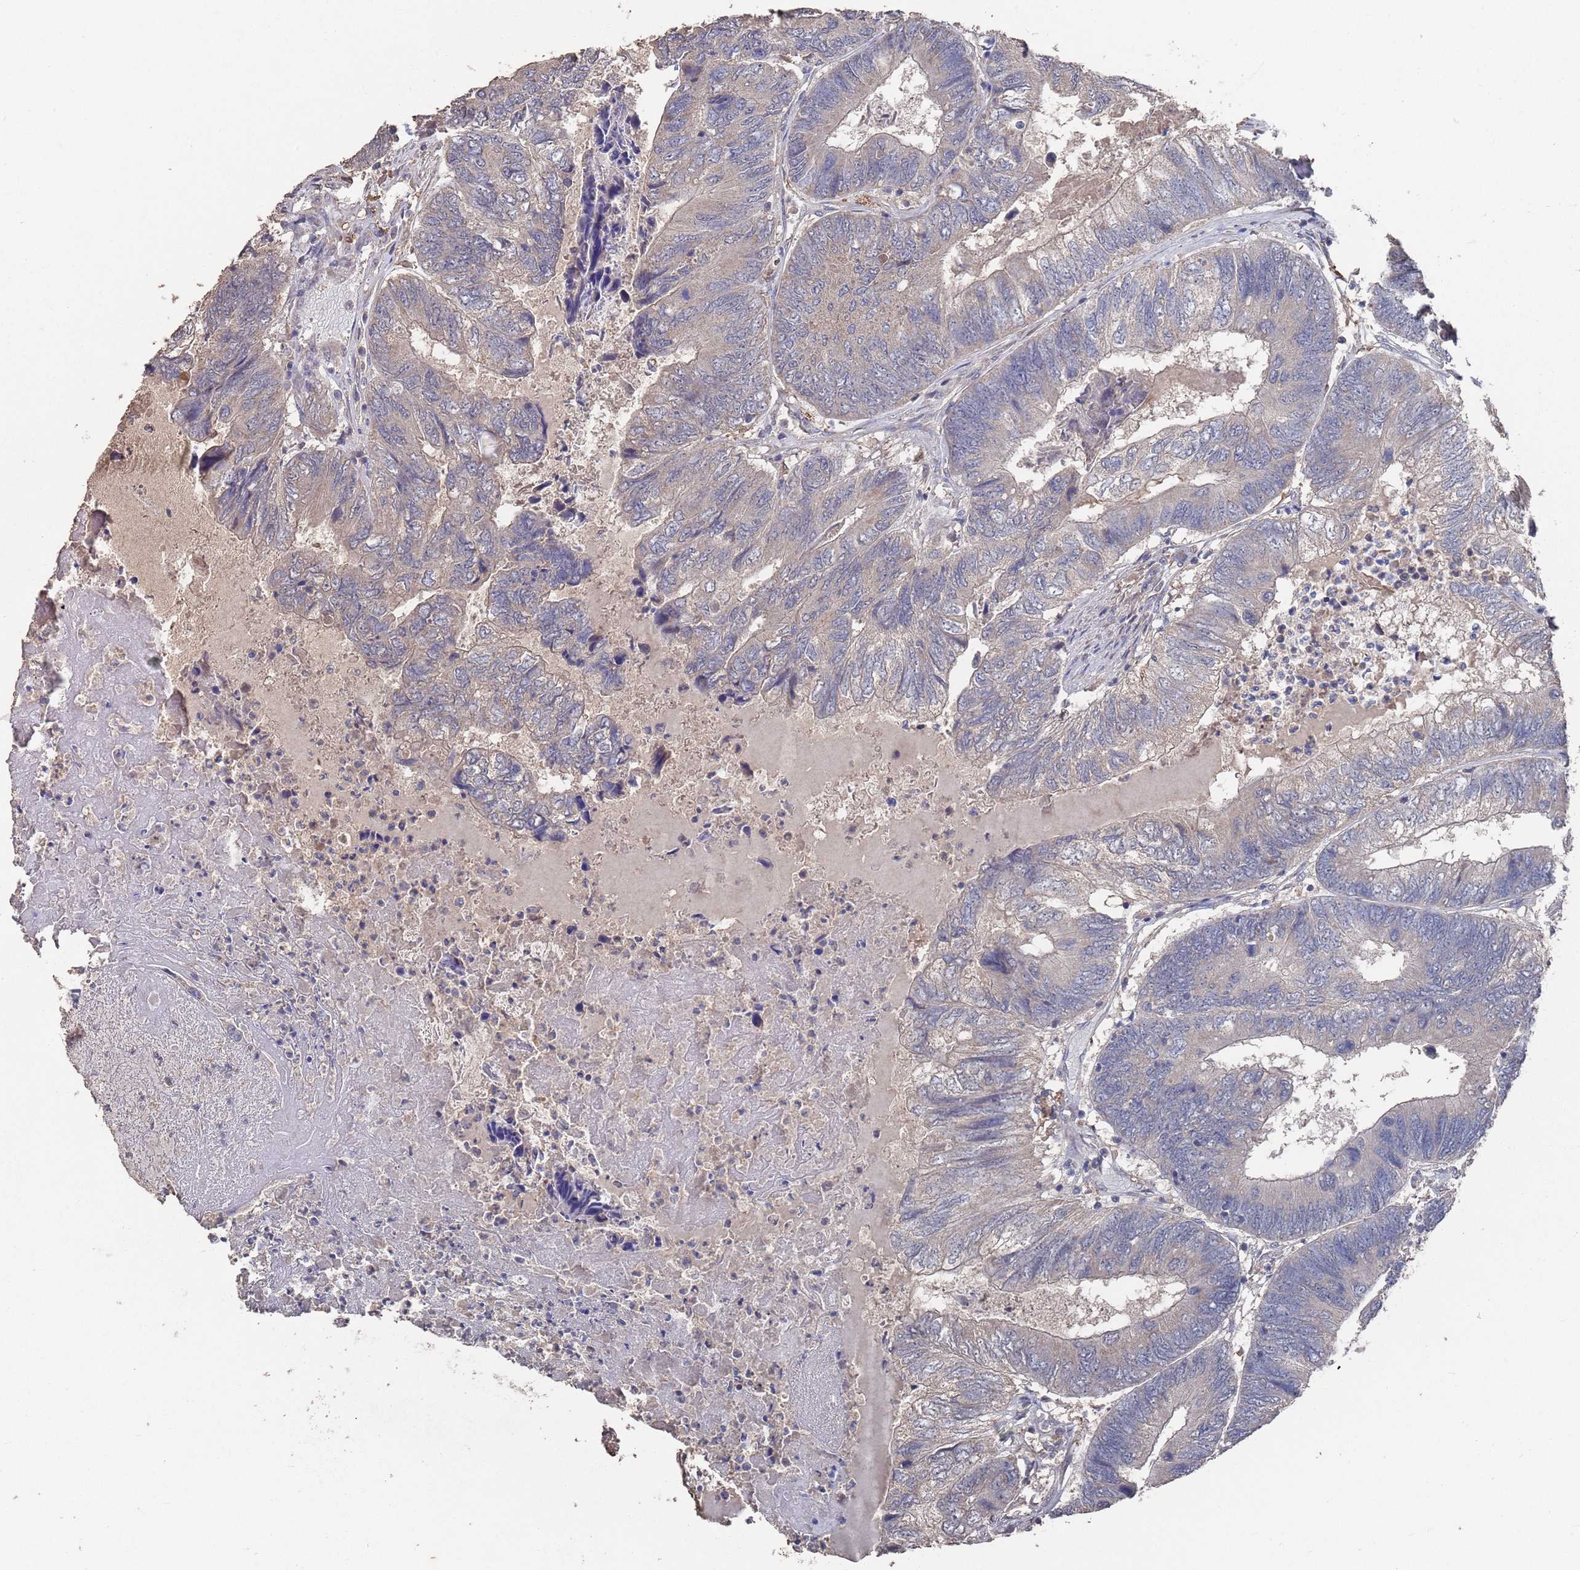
{"staining": {"intensity": "negative", "quantity": "none", "location": "none"}, "tissue": "colorectal cancer", "cell_type": "Tumor cells", "image_type": "cancer", "snomed": [{"axis": "morphology", "description": "Adenocarcinoma, NOS"}, {"axis": "topography", "description": "Colon"}], "caption": "The photomicrograph demonstrates no significant expression in tumor cells of colorectal cancer (adenocarcinoma). (DAB (3,3'-diaminobenzidine) immunohistochemistry (IHC), high magnification).", "gene": "BTBD18", "patient": {"sex": "female", "age": 67}}